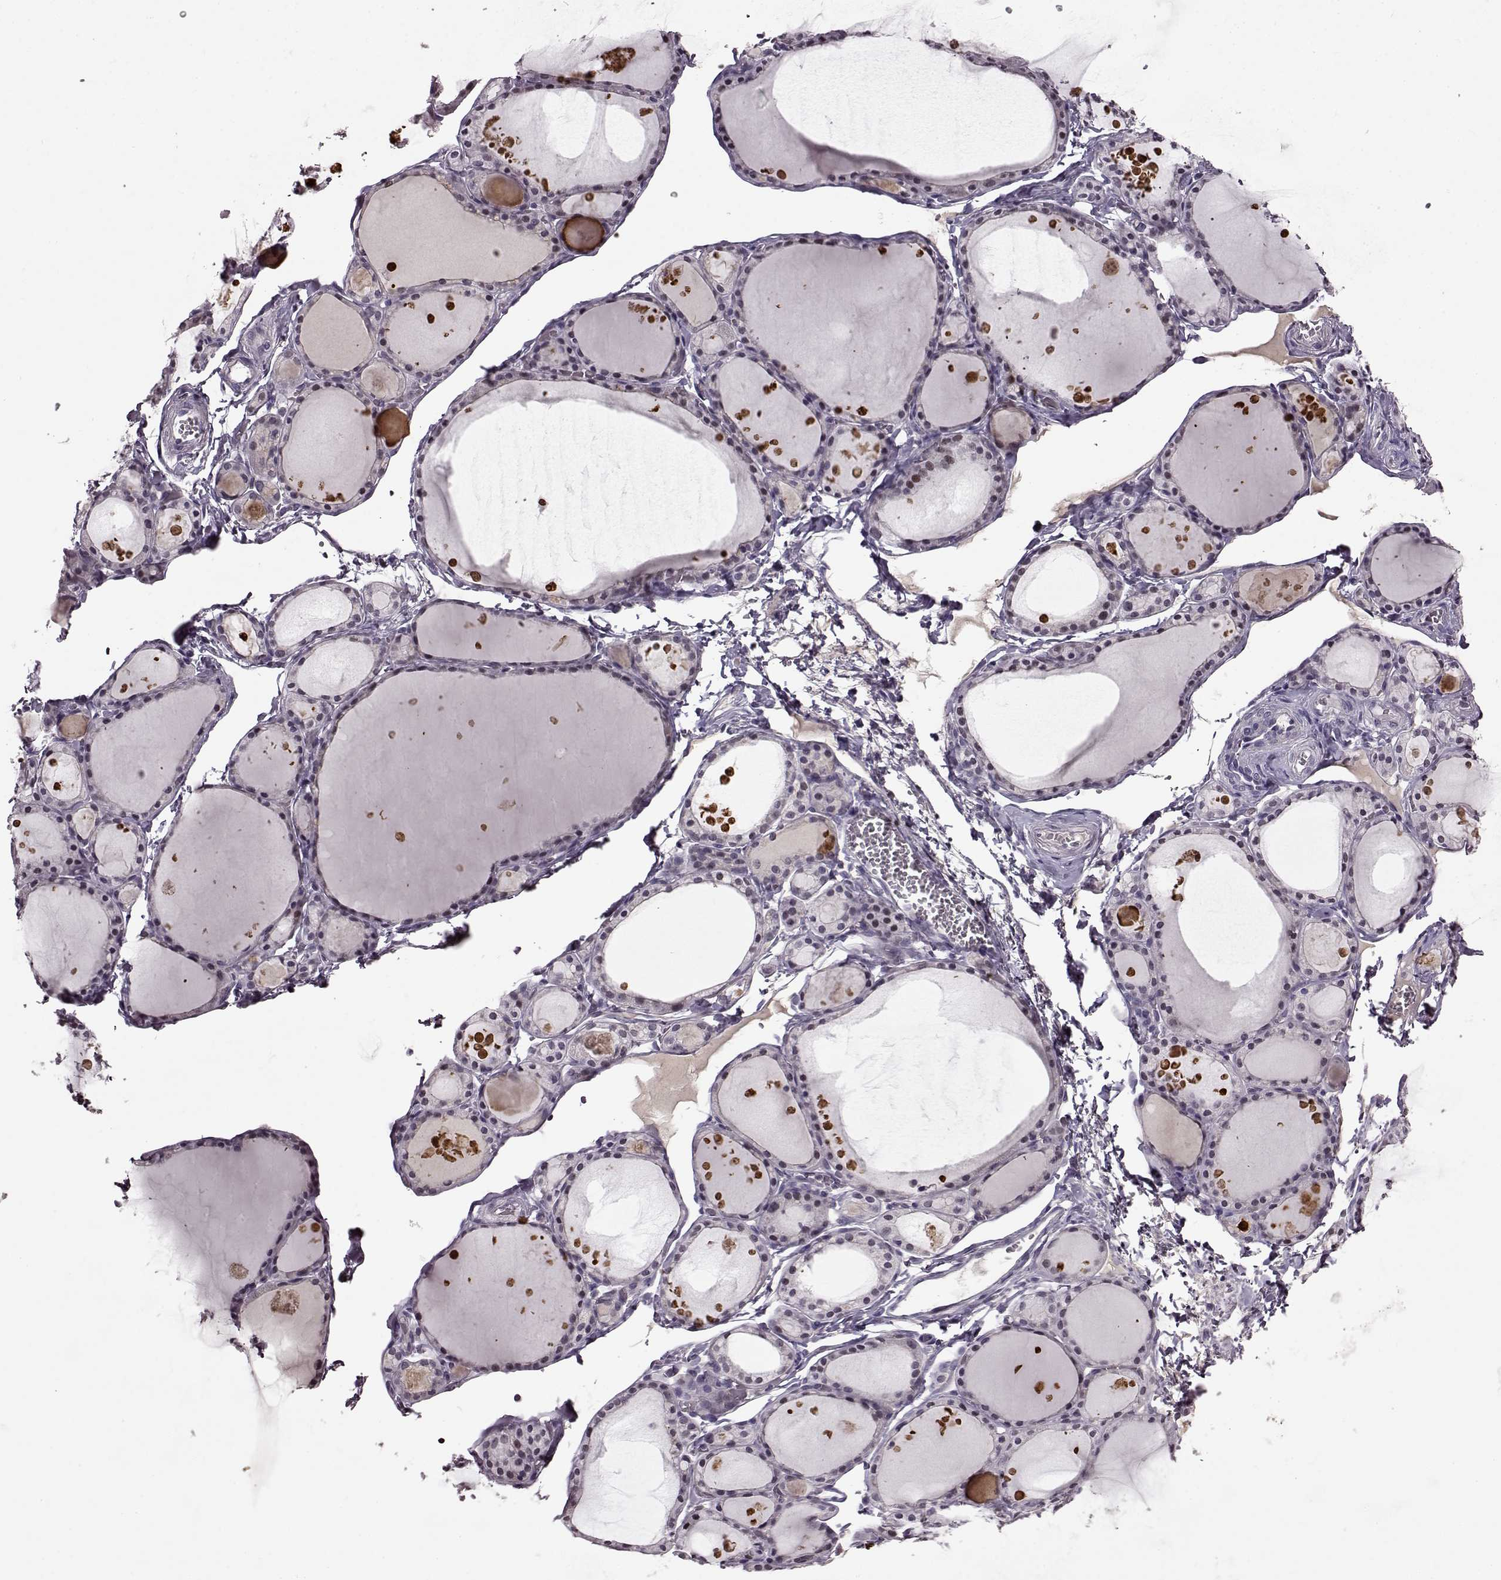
{"staining": {"intensity": "negative", "quantity": "none", "location": "none"}, "tissue": "thyroid gland", "cell_type": "Glandular cells", "image_type": "normal", "snomed": [{"axis": "morphology", "description": "Normal tissue, NOS"}, {"axis": "topography", "description": "Thyroid gland"}], "caption": "DAB immunohistochemical staining of benign thyroid gland demonstrates no significant positivity in glandular cells. The staining is performed using DAB brown chromogen with nuclei counter-stained in using hematoxylin.", "gene": "CNGA3", "patient": {"sex": "male", "age": 68}}